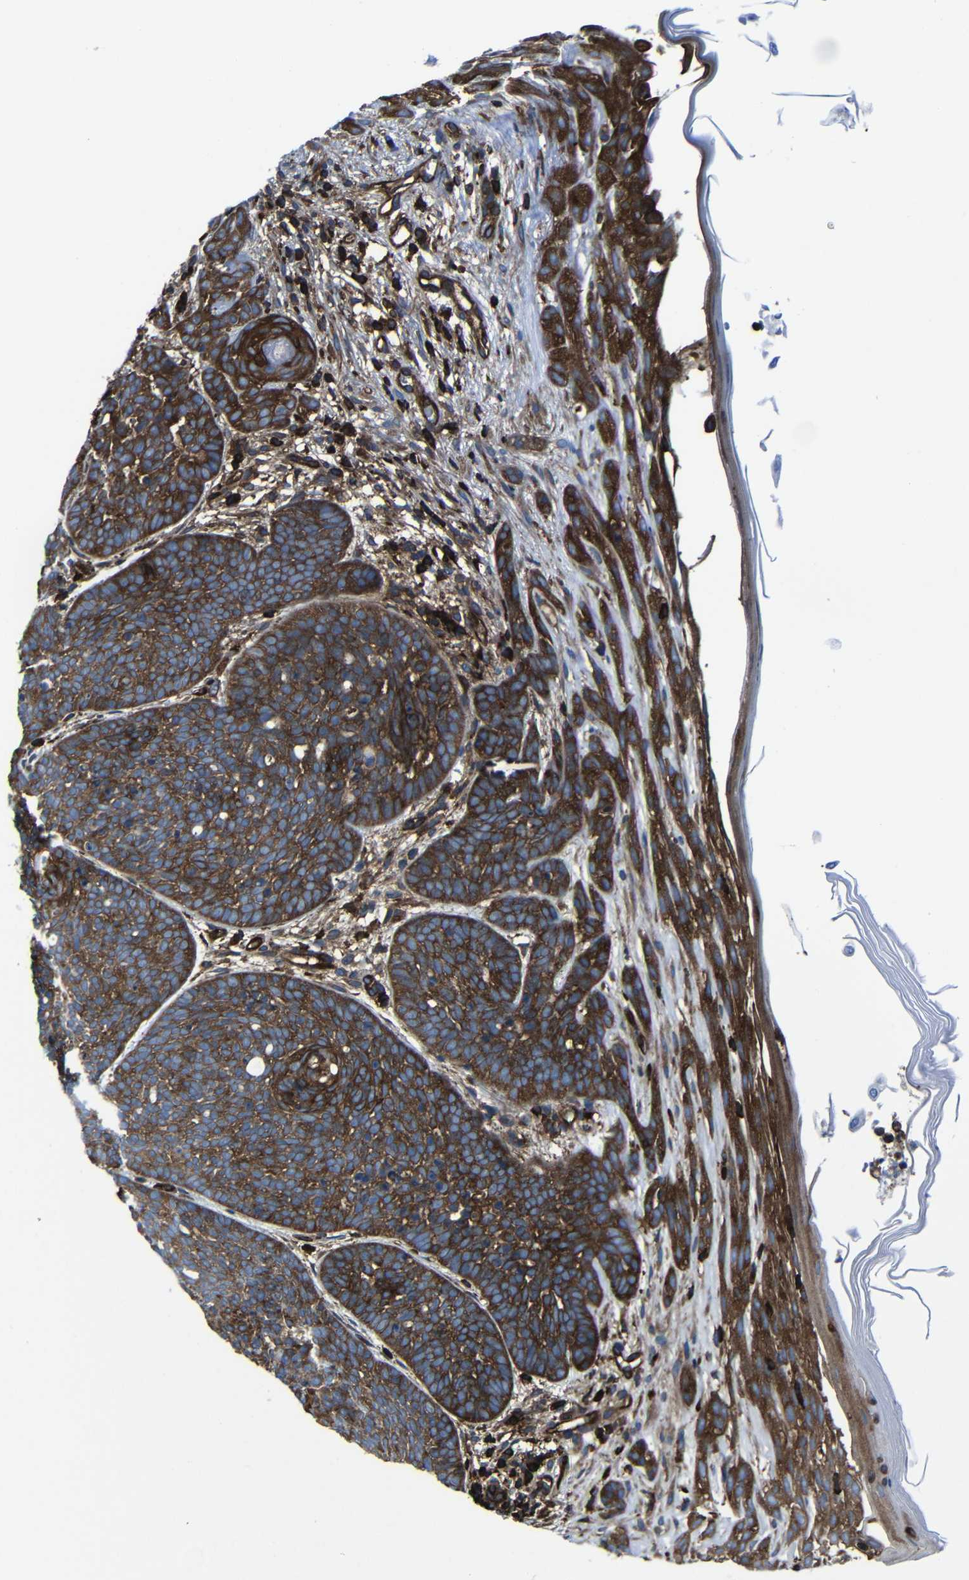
{"staining": {"intensity": "strong", "quantity": ">75%", "location": "cytoplasmic/membranous"}, "tissue": "skin cancer", "cell_type": "Tumor cells", "image_type": "cancer", "snomed": [{"axis": "morphology", "description": "Basal cell carcinoma"}, {"axis": "topography", "description": "Skin"}], "caption": "An image of skin cancer stained for a protein displays strong cytoplasmic/membranous brown staining in tumor cells. (DAB (3,3'-diaminobenzidine) IHC with brightfield microscopy, high magnification).", "gene": "ARHGEF1", "patient": {"sex": "female", "age": 70}}